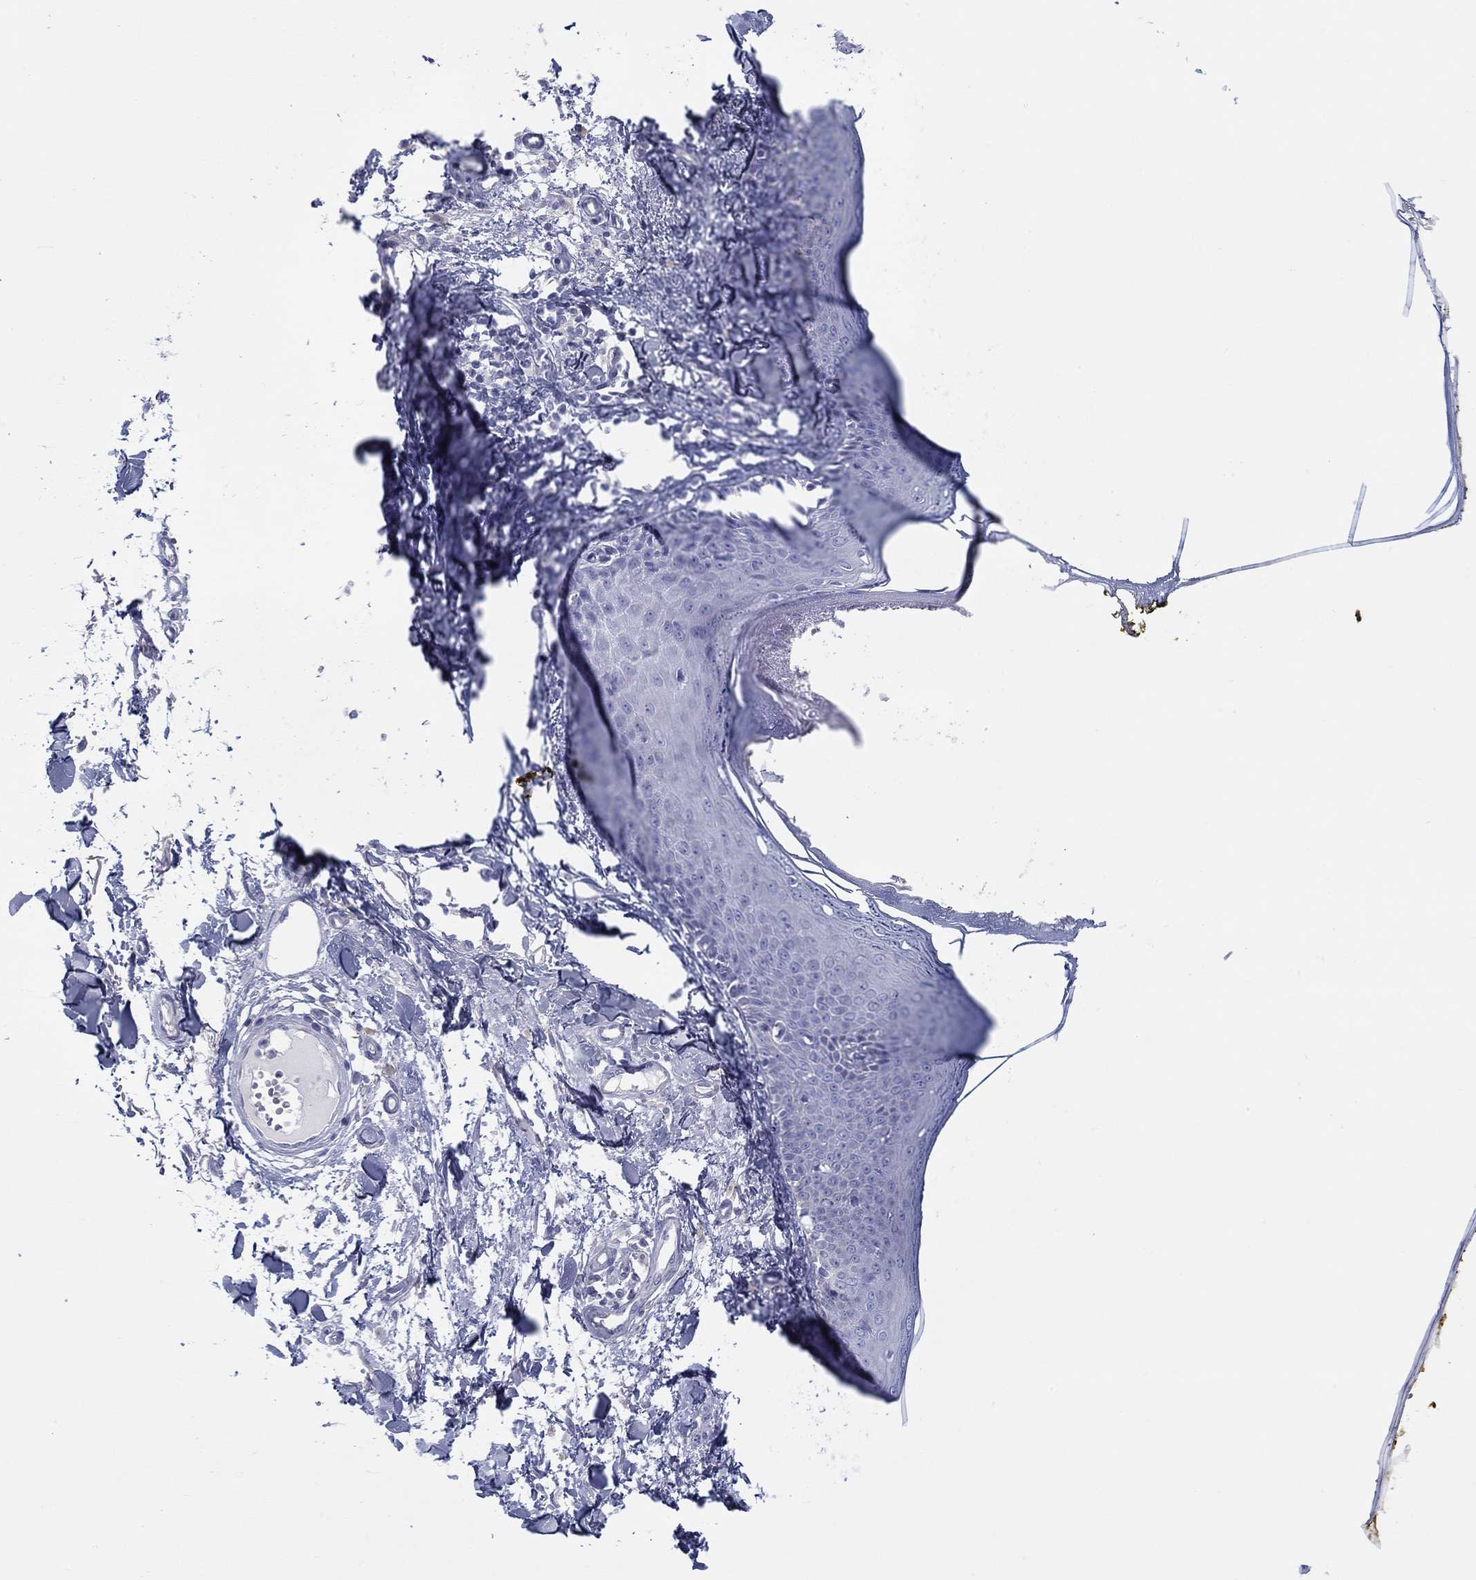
{"staining": {"intensity": "negative", "quantity": "none", "location": "none"}, "tissue": "skin", "cell_type": "Fibroblasts", "image_type": "normal", "snomed": [{"axis": "morphology", "description": "Normal tissue, NOS"}, {"axis": "topography", "description": "Skin"}], "caption": "There is no significant positivity in fibroblasts of skin.", "gene": "HAPLN4", "patient": {"sex": "male", "age": 76}}